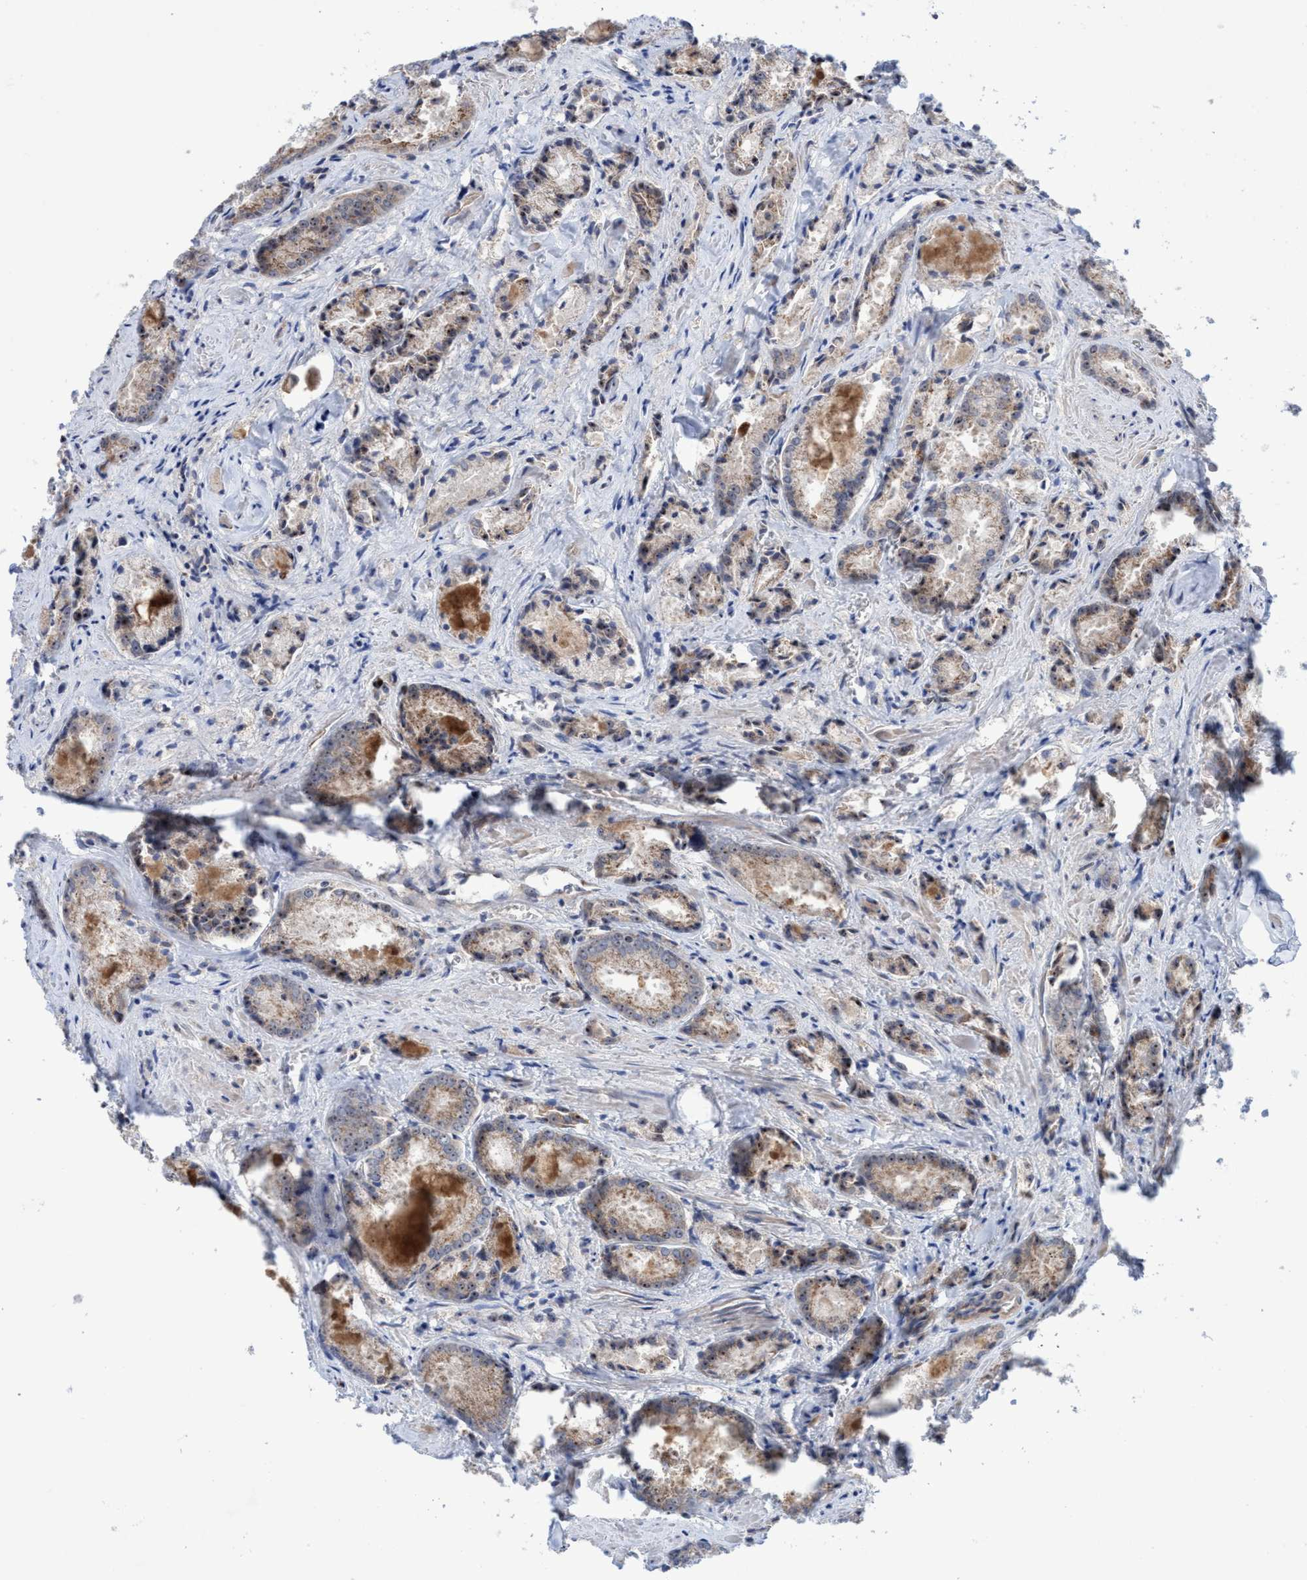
{"staining": {"intensity": "moderate", "quantity": "25%-75%", "location": "cytoplasmic/membranous,nuclear"}, "tissue": "prostate cancer", "cell_type": "Tumor cells", "image_type": "cancer", "snomed": [{"axis": "morphology", "description": "Adenocarcinoma, Low grade"}, {"axis": "topography", "description": "Prostate"}], "caption": "There is medium levels of moderate cytoplasmic/membranous and nuclear positivity in tumor cells of prostate cancer (adenocarcinoma (low-grade)), as demonstrated by immunohistochemical staining (brown color).", "gene": "P2RY14", "patient": {"sex": "male", "age": 64}}